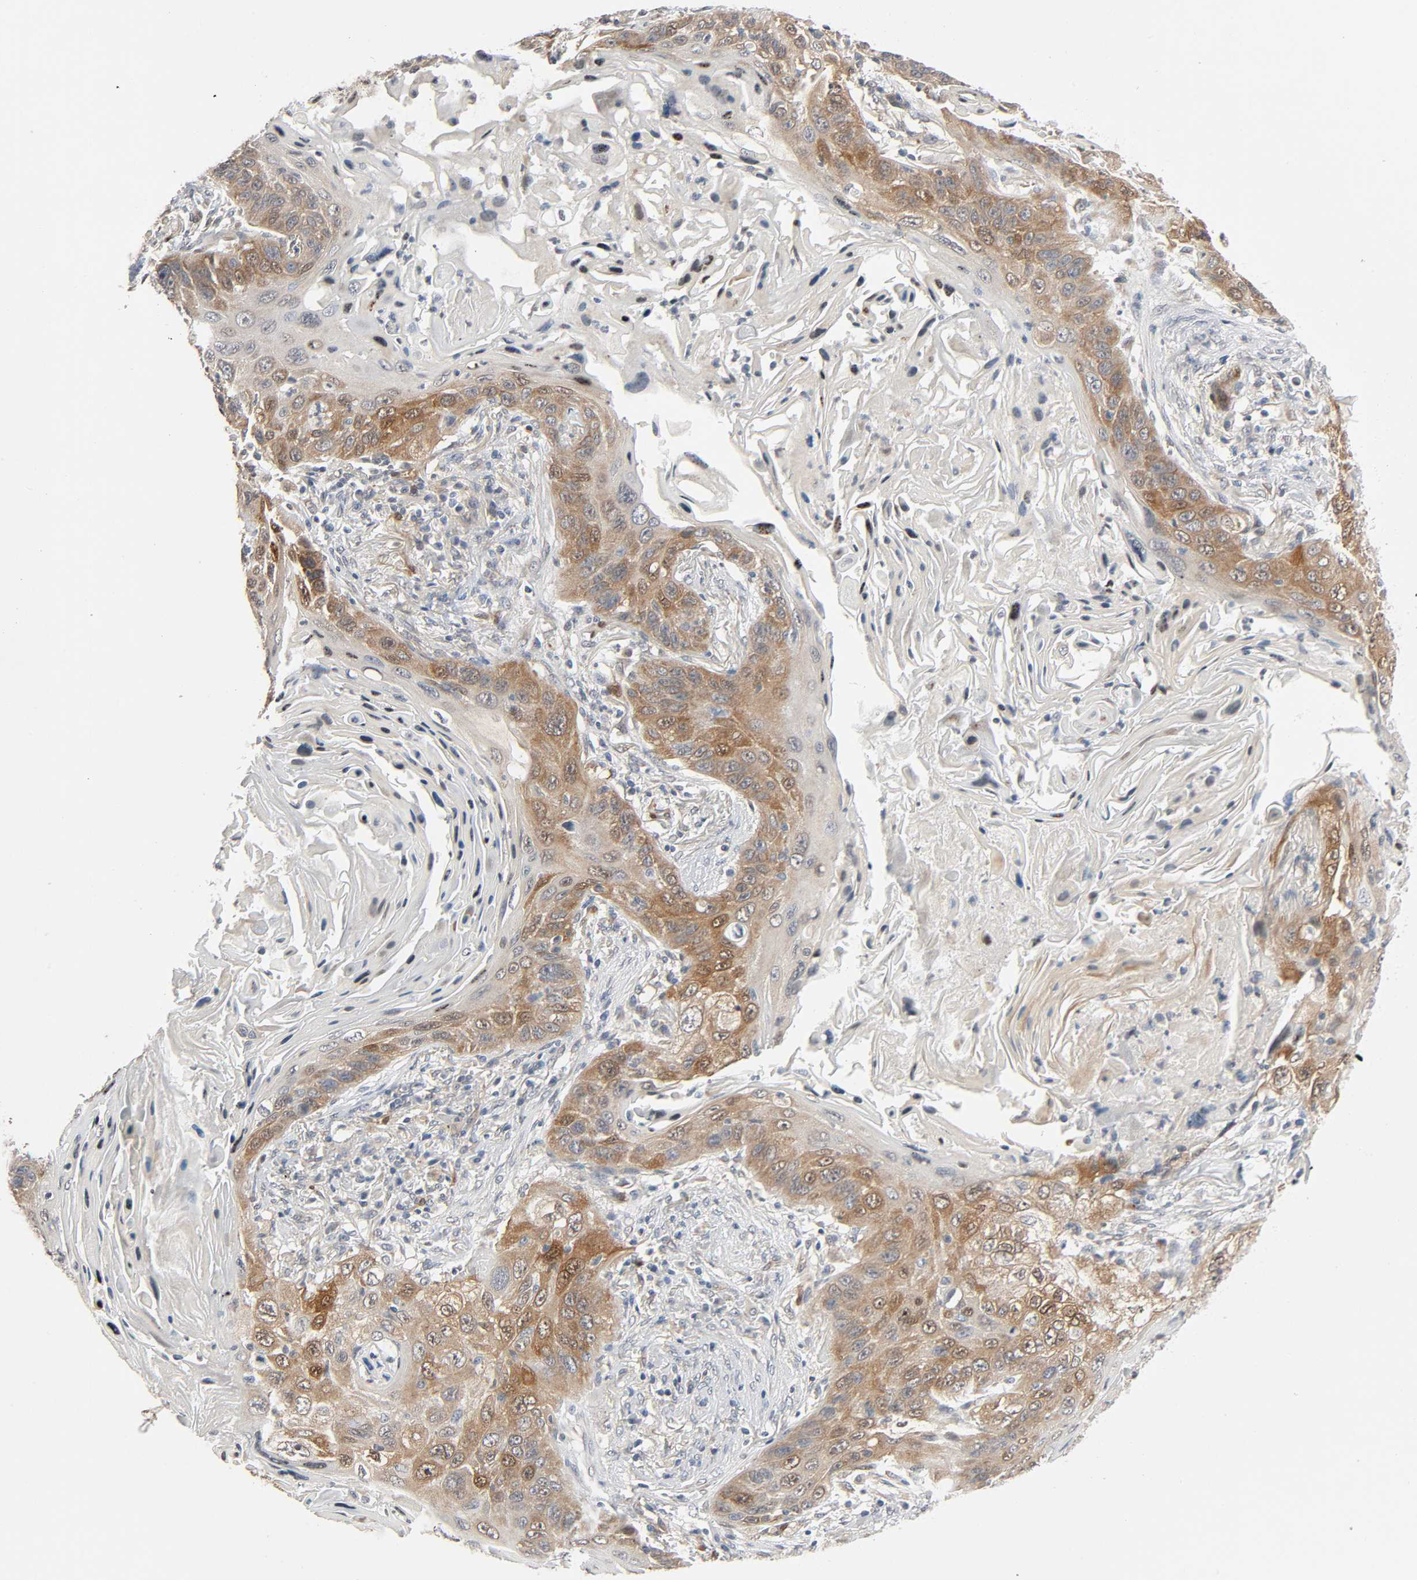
{"staining": {"intensity": "moderate", "quantity": ">75%", "location": "cytoplasmic/membranous"}, "tissue": "lung cancer", "cell_type": "Tumor cells", "image_type": "cancer", "snomed": [{"axis": "morphology", "description": "Squamous cell carcinoma, NOS"}, {"axis": "topography", "description": "Lung"}], "caption": "Human lung cancer (squamous cell carcinoma) stained with a brown dye exhibits moderate cytoplasmic/membranous positive positivity in approximately >75% of tumor cells.", "gene": "PTK2", "patient": {"sex": "female", "age": 67}}